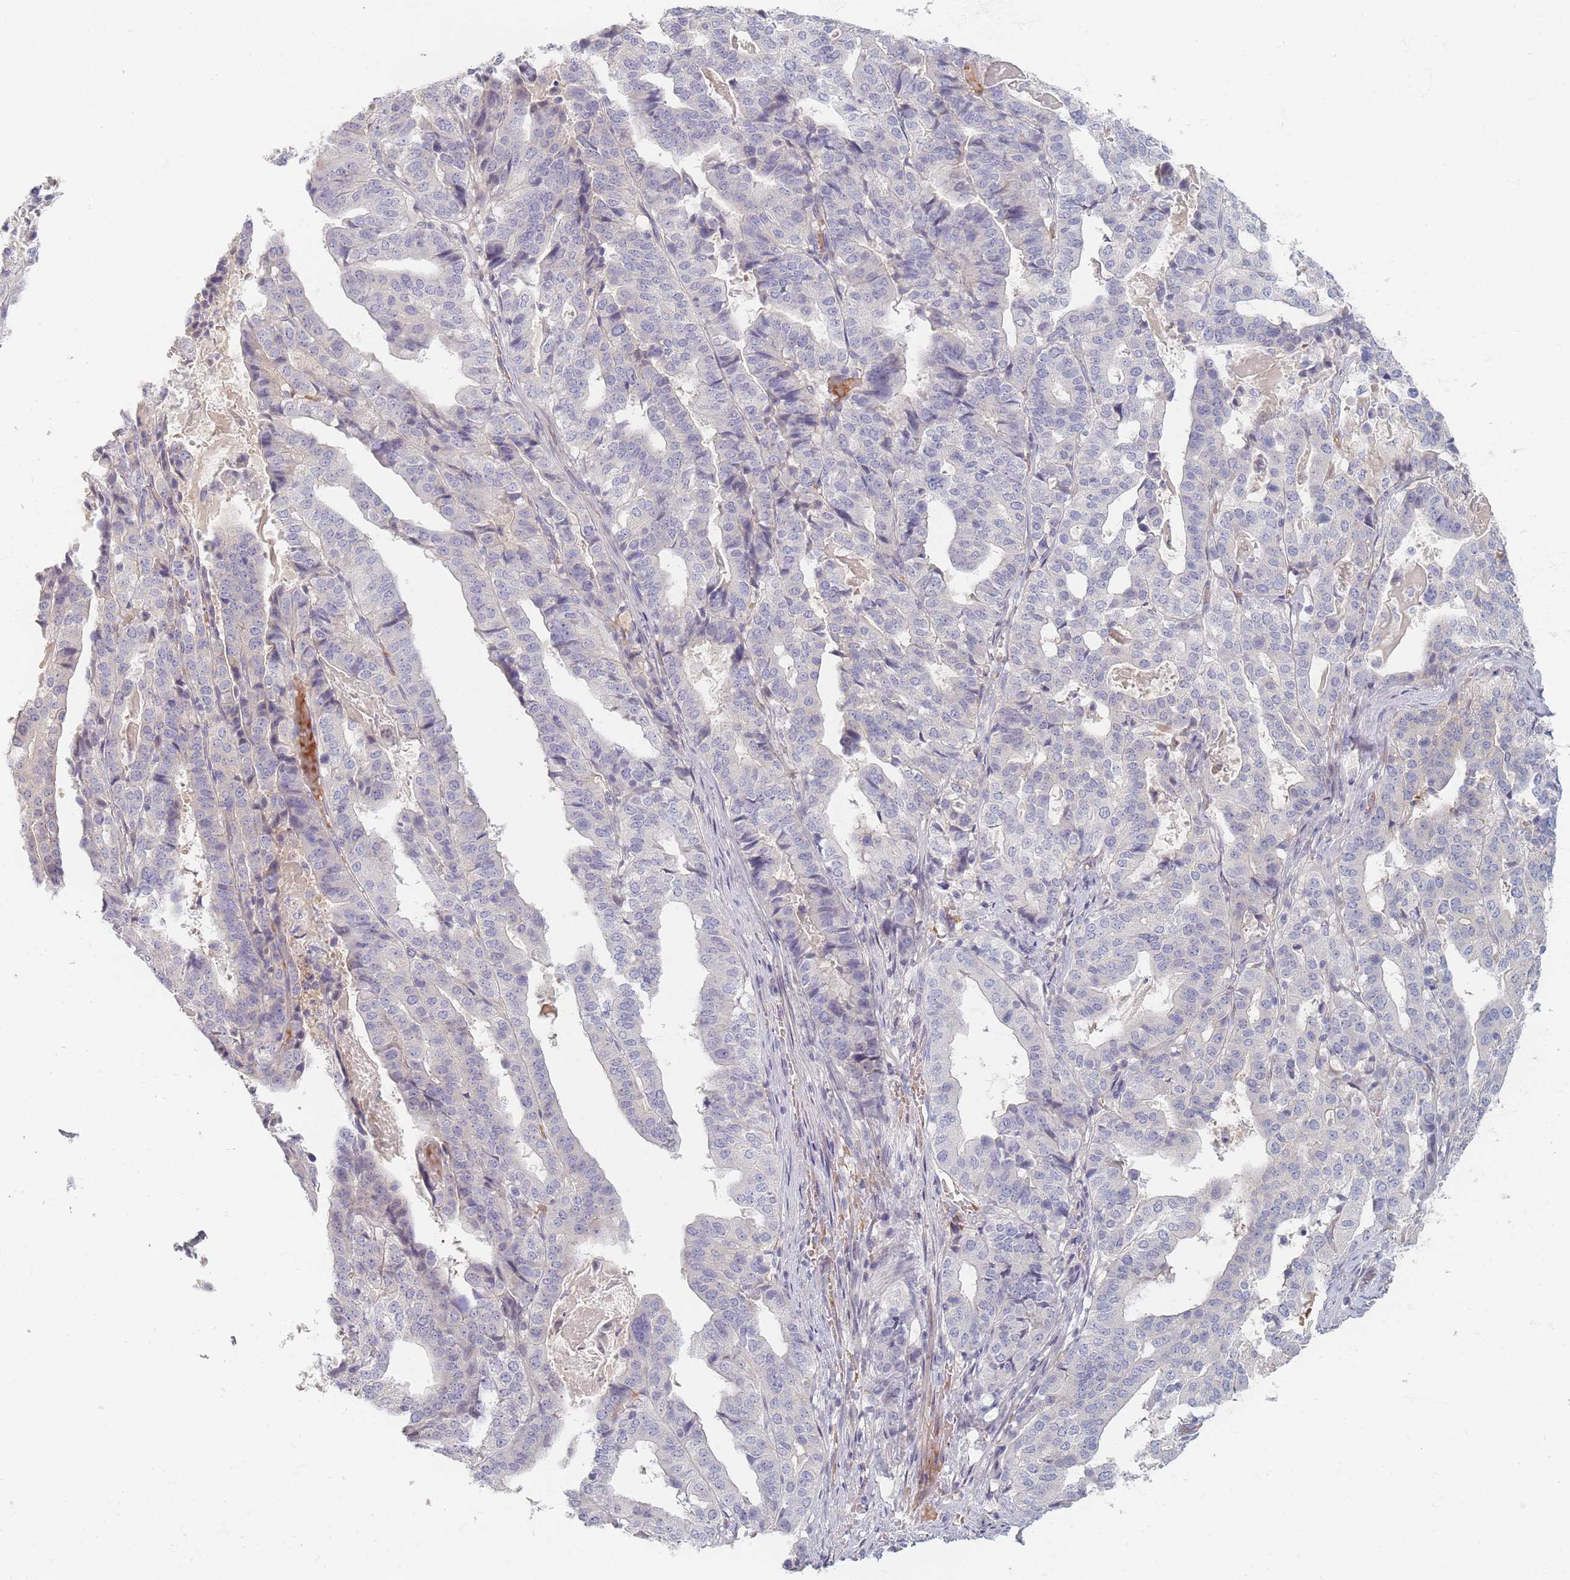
{"staining": {"intensity": "negative", "quantity": "none", "location": "none"}, "tissue": "stomach cancer", "cell_type": "Tumor cells", "image_type": "cancer", "snomed": [{"axis": "morphology", "description": "Adenocarcinoma, NOS"}, {"axis": "topography", "description": "Stomach"}], "caption": "An image of stomach cancer (adenocarcinoma) stained for a protein shows no brown staining in tumor cells. (Brightfield microscopy of DAB immunohistochemistry at high magnification).", "gene": "TMOD1", "patient": {"sex": "male", "age": 48}}